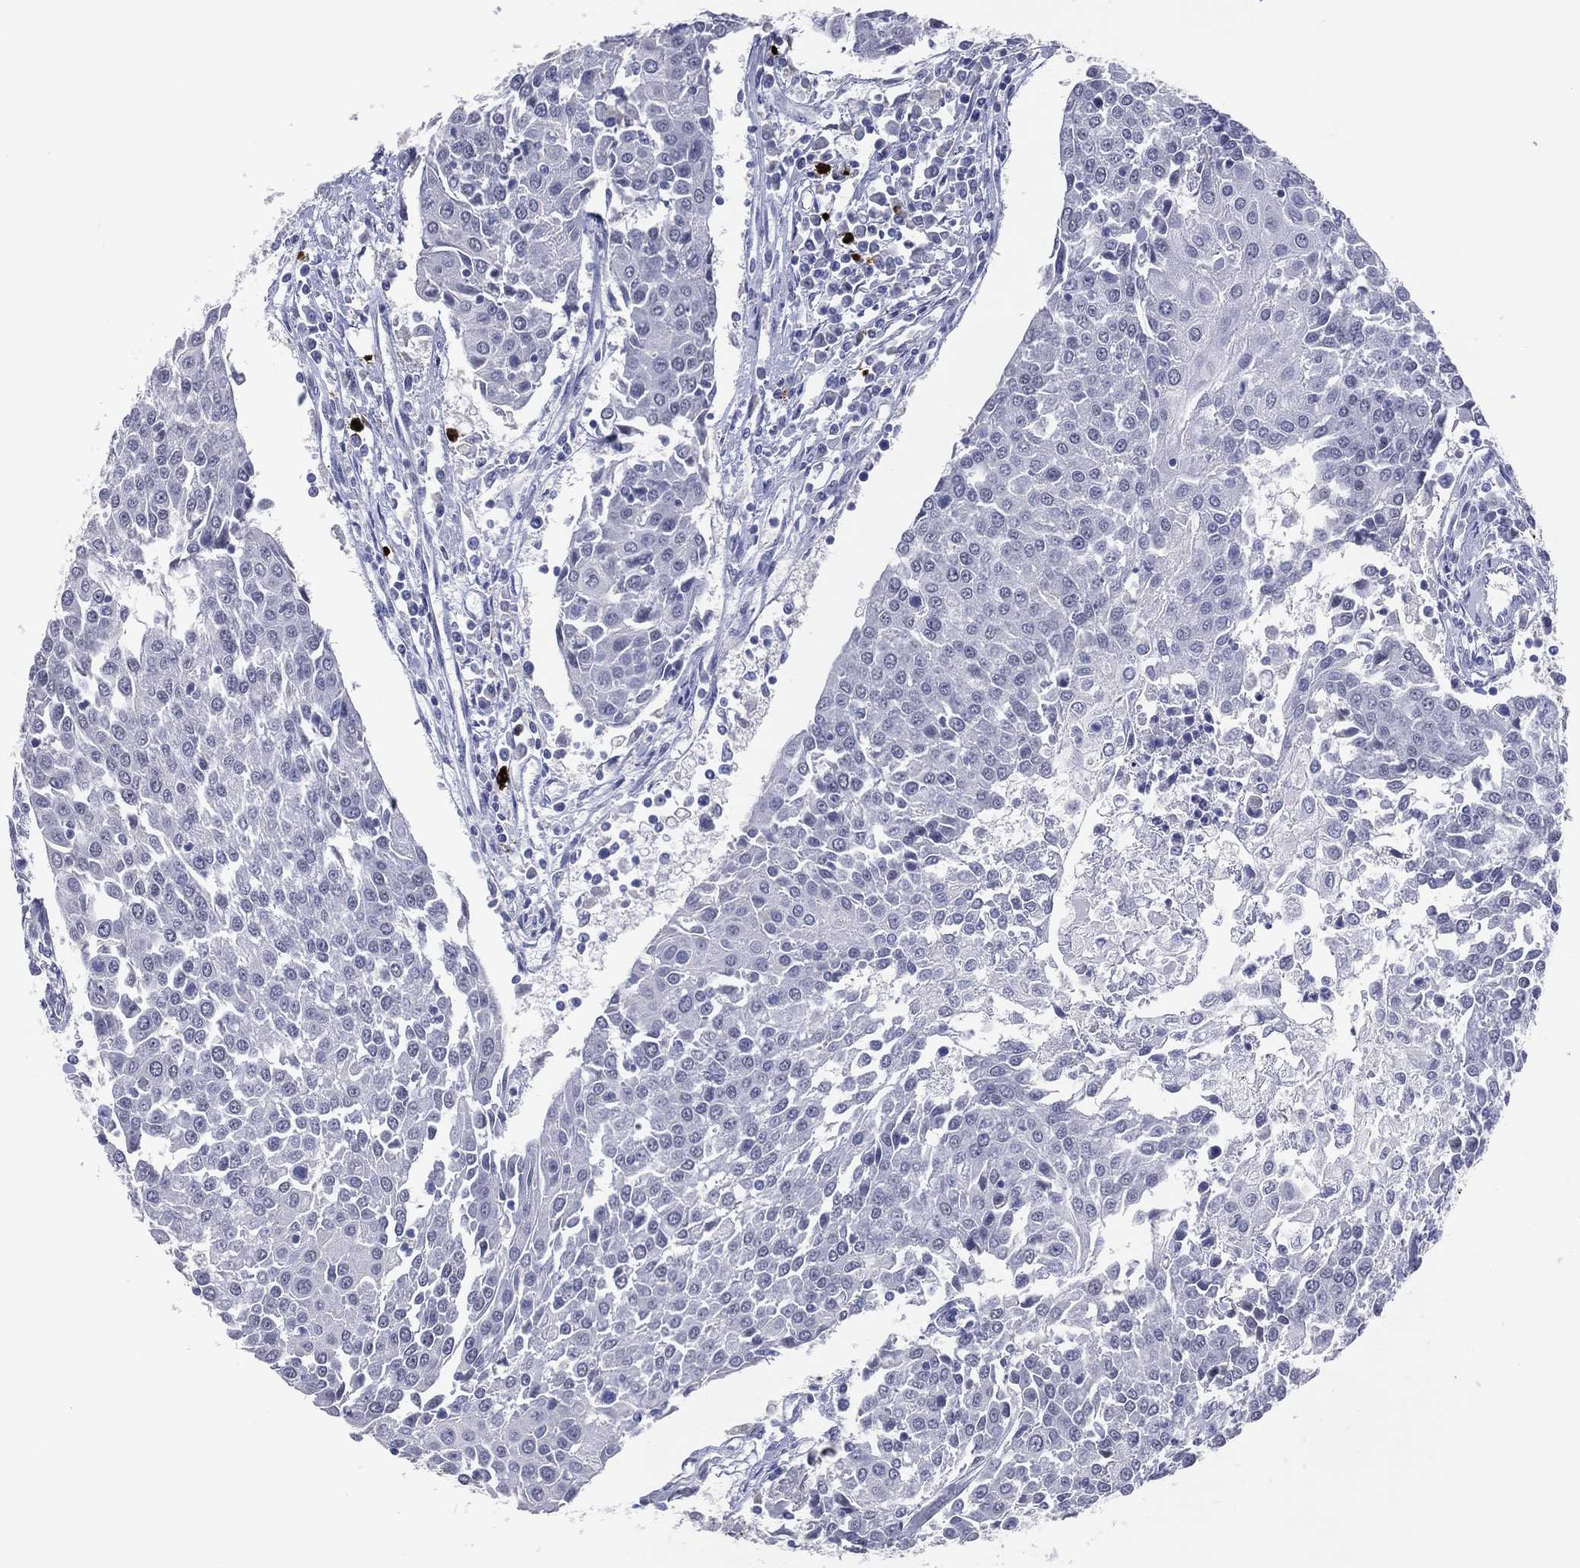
{"staining": {"intensity": "negative", "quantity": "none", "location": "none"}, "tissue": "urothelial cancer", "cell_type": "Tumor cells", "image_type": "cancer", "snomed": [{"axis": "morphology", "description": "Urothelial carcinoma, High grade"}, {"axis": "topography", "description": "Urinary bladder"}], "caption": "Tumor cells are negative for brown protein staining in urothelial carcinoma (high-grade). Nuclei are stained in blue.", "gene": "CFAP58", "patient": {"sex": "female", "age": 85}}